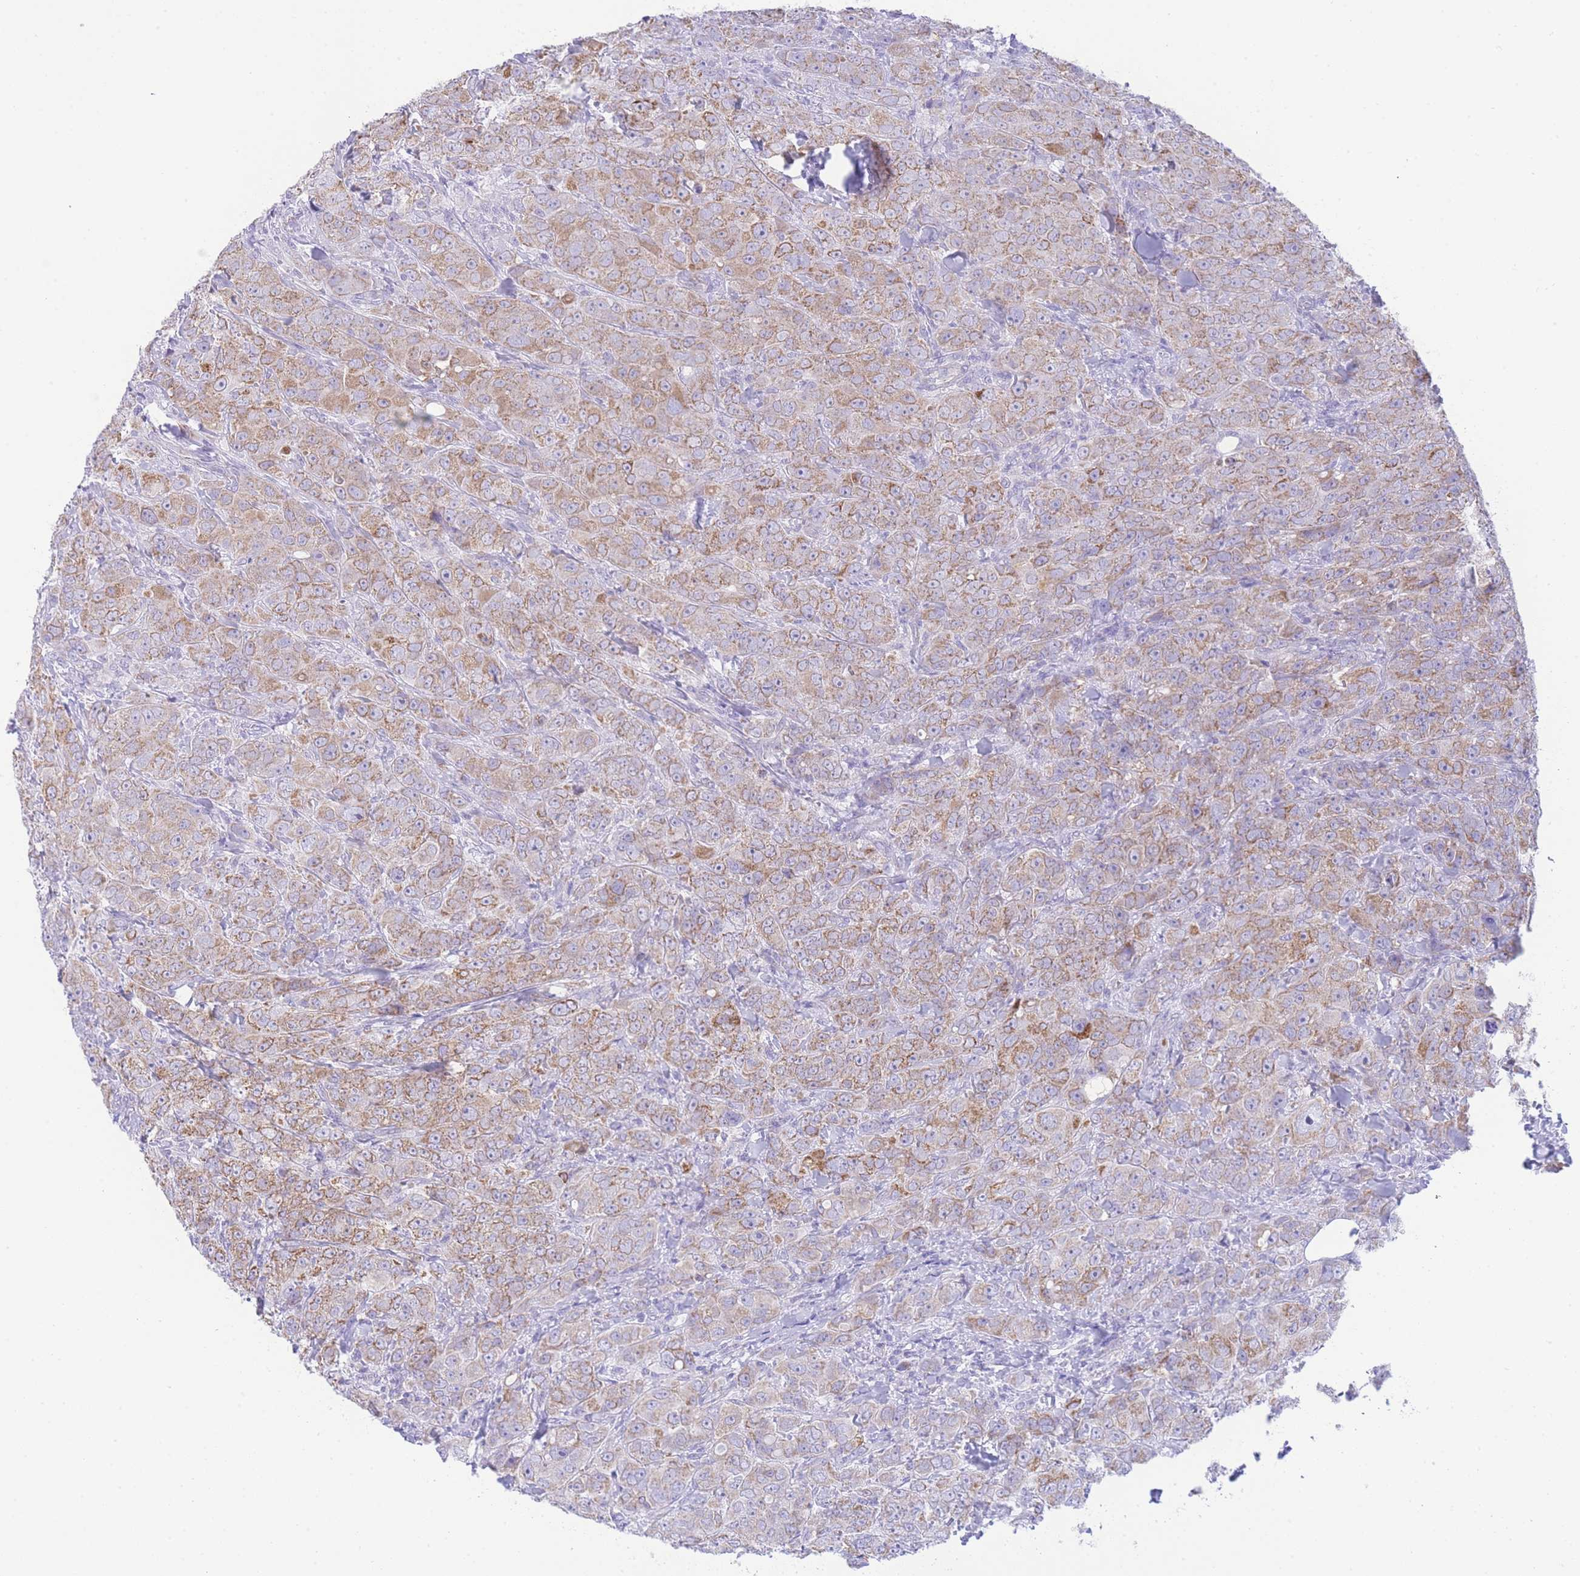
{"staining": {"intensity": "moderate", "quantity": "25%-75%", "location": "cytoplasmic/membranous"}, "tissue": "breast cancer", "cell_type": "Tumor cells", "image_type": "cancer", "snomed": [{"axis": "morphology", "description": "Duct carcinoma"}, {"axis": "topography", "description": "Breast"}], "caption": "IHC image of neoplastic tissue: human breast infiltrating ductal carcinoma stained using immunohistochemistry exhibits medium levels of moderate protein expression localized specifically in the cytoplasmic/membranous of tumor cells, appearing as a cytoplasmic/membranous brown color.", "gene": "ACSM4", "patient": {"sex": "female", "age": 43}}